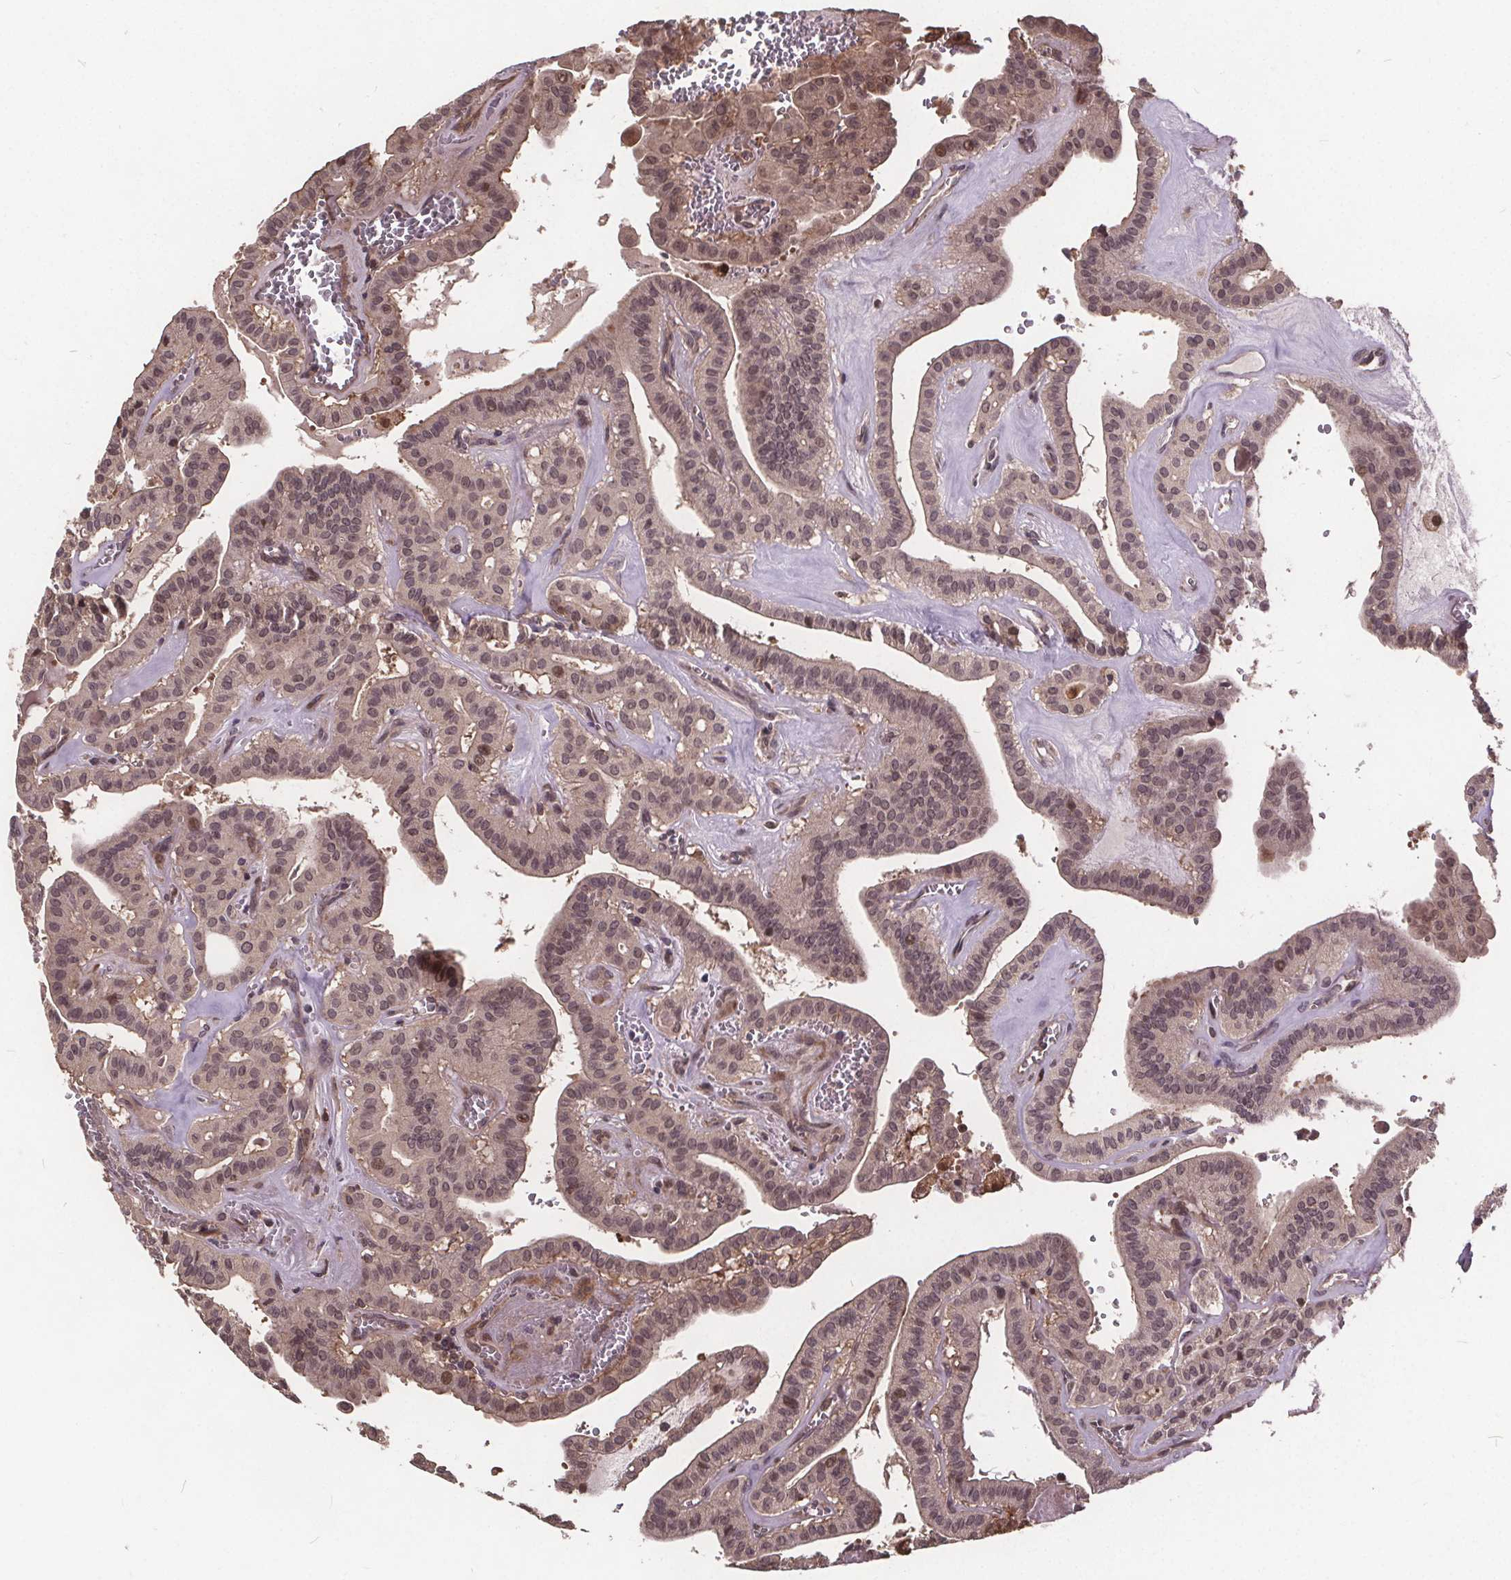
{"staining": {"intensity": "weak", "quantity": "25%-75%", "location": "cytoplasmic/membranous,nuclear"}, "tissue": "thyroid cancer", "cell_type": "Tumor cells", "image_type": "cancer", "snomed": [{"axis": "morphology", "description": "Papillary adenocarcinoma, NOS"}, {"axis": "topography", "description": "Thyroid gland"}], "caption": "Papillary adenocarcinoma (thyroid) stained with a protein marker reveals weak staining in tumor cells.", "gene": "USP9X", "patient": {"sex": "male", "age": 52}}